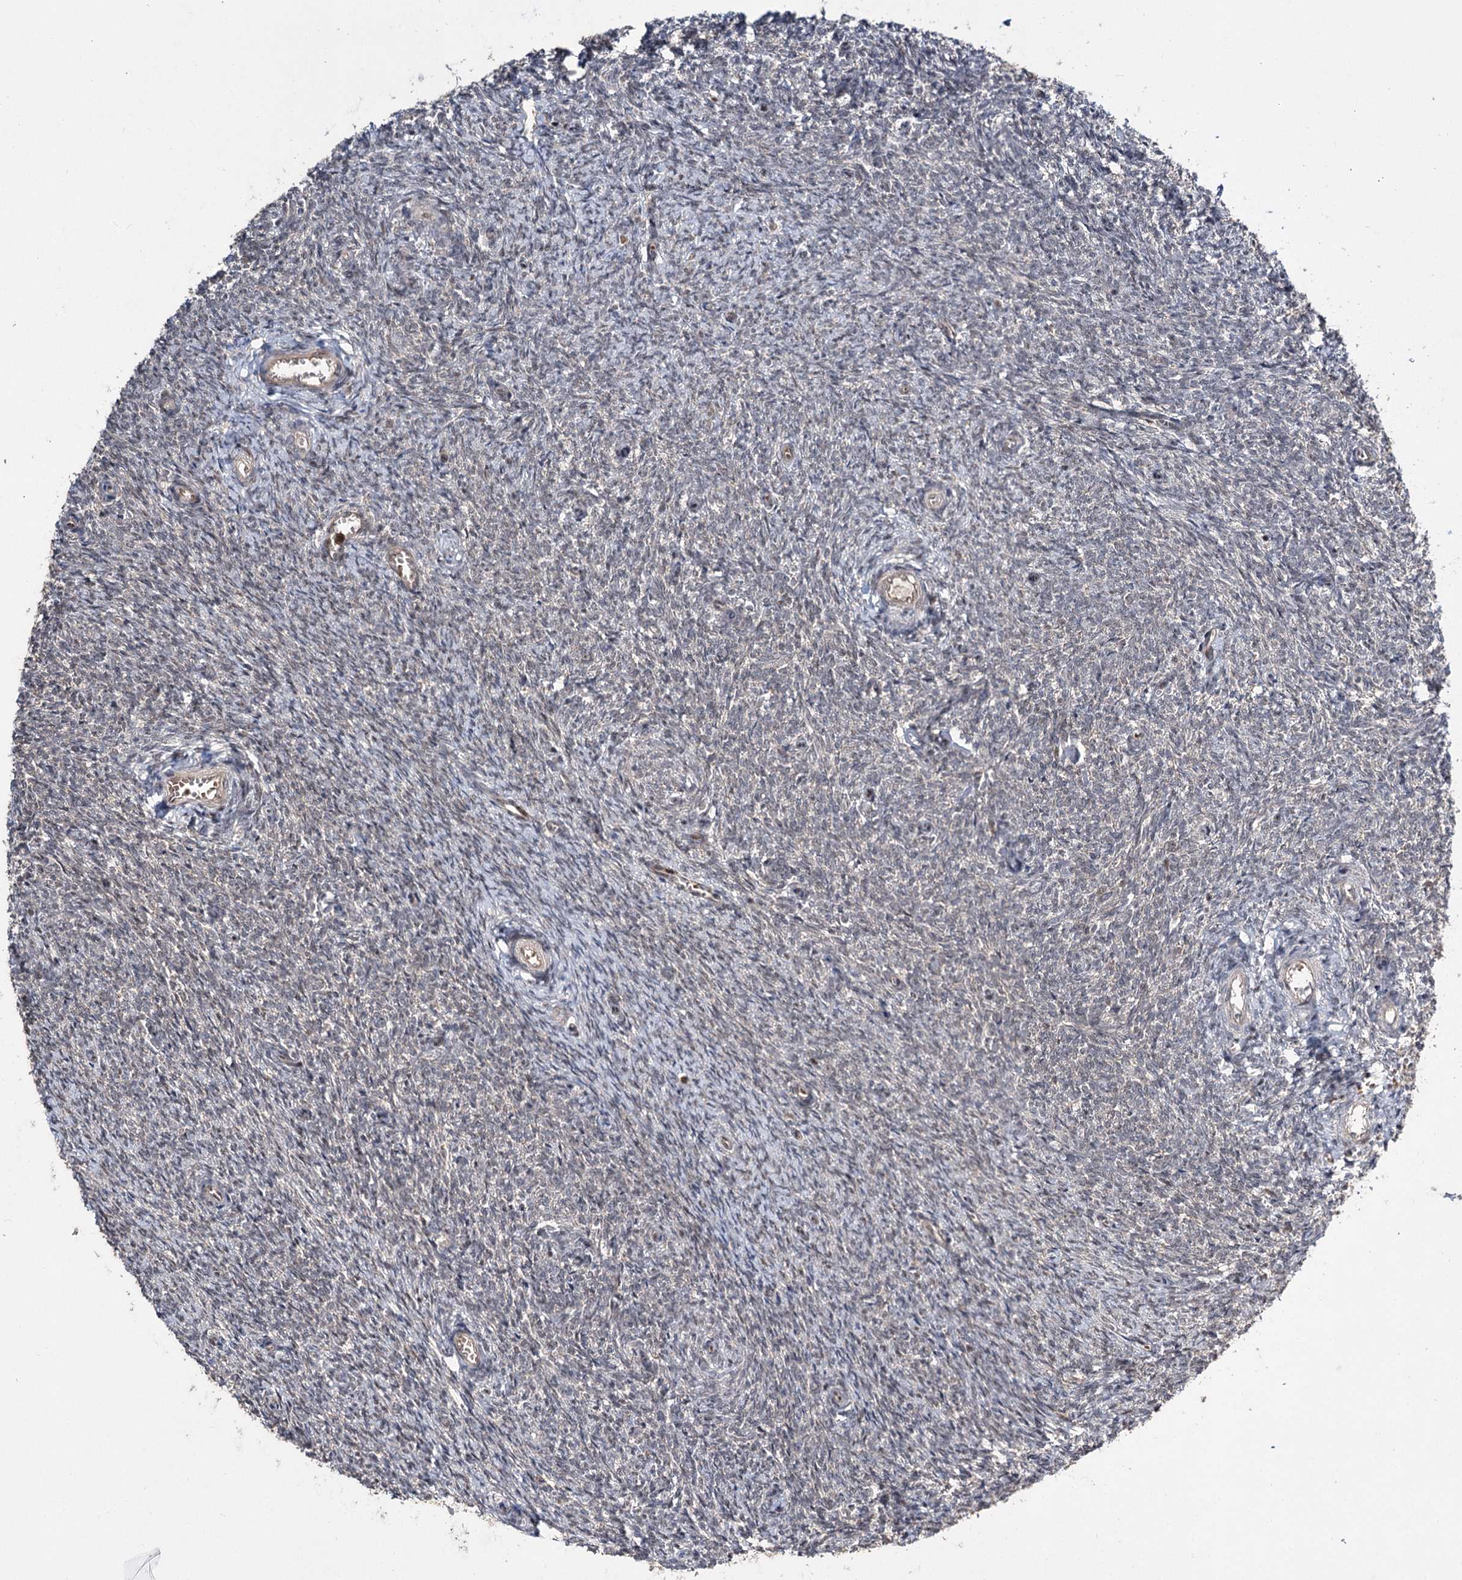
{"staining": {"intensity": "weak", "quantity": "<25%", "location": "cytoplasmic/membranous,nuclear"}, "tissue": "ovary", "cell_type": "Ovarian stroma cells", "image_type": "normal", "snomed": [{"axis": "morphology", "description": "Normal tissue, NOS"}, {"axis": "topography", "description": "Ovary"}], "caption": "High power microscopy image of an immunohistochemistry (IHC) histopathology image of normal ovary, revealing no significant expression in ovarian stroma cells.", "gene": "MKNK2", "patient": {"sex": "female", "age": 44}}